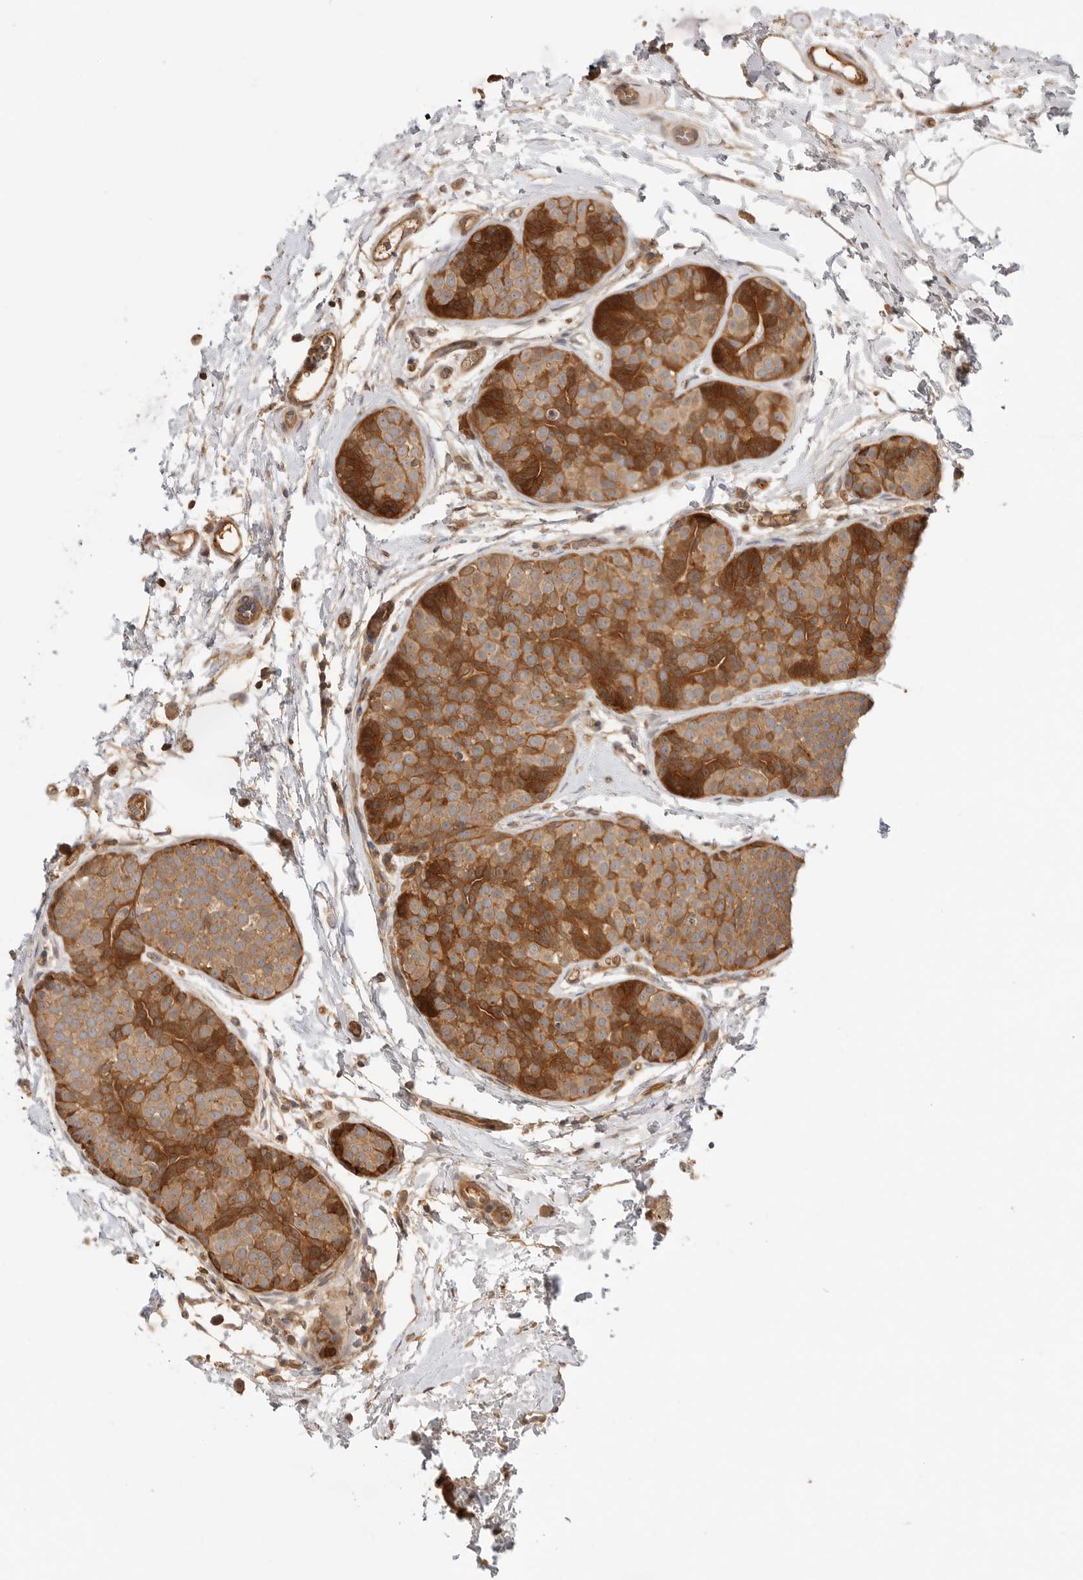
{"staining": {"intensity": "strong", "quantity": ">75%", "location": "cytoplasmic/membranous"}, "tissue": "breast cancer", "cell_type": "Tumor cells", "image_type": "cancer", "snomed": [{"axis": "morphology", "description": "Lobular carcinoma, in situ"}, {"axis": "morphology", "description": "Lobular carcinoma"}, {"axis": "topography", "description": "Breast"}], "caption": "Immunohistochemical staining of human breast cancer shows strong cytoplasmic/membranous protein expression in approximately >75% of tumor cells. Using DAB (brown) and hematoxylin (blue) stains, captured at high magnification using brightfield microscopy.", "gene": "CLDN12", "patient": {"sex": "female", "age": 41}}